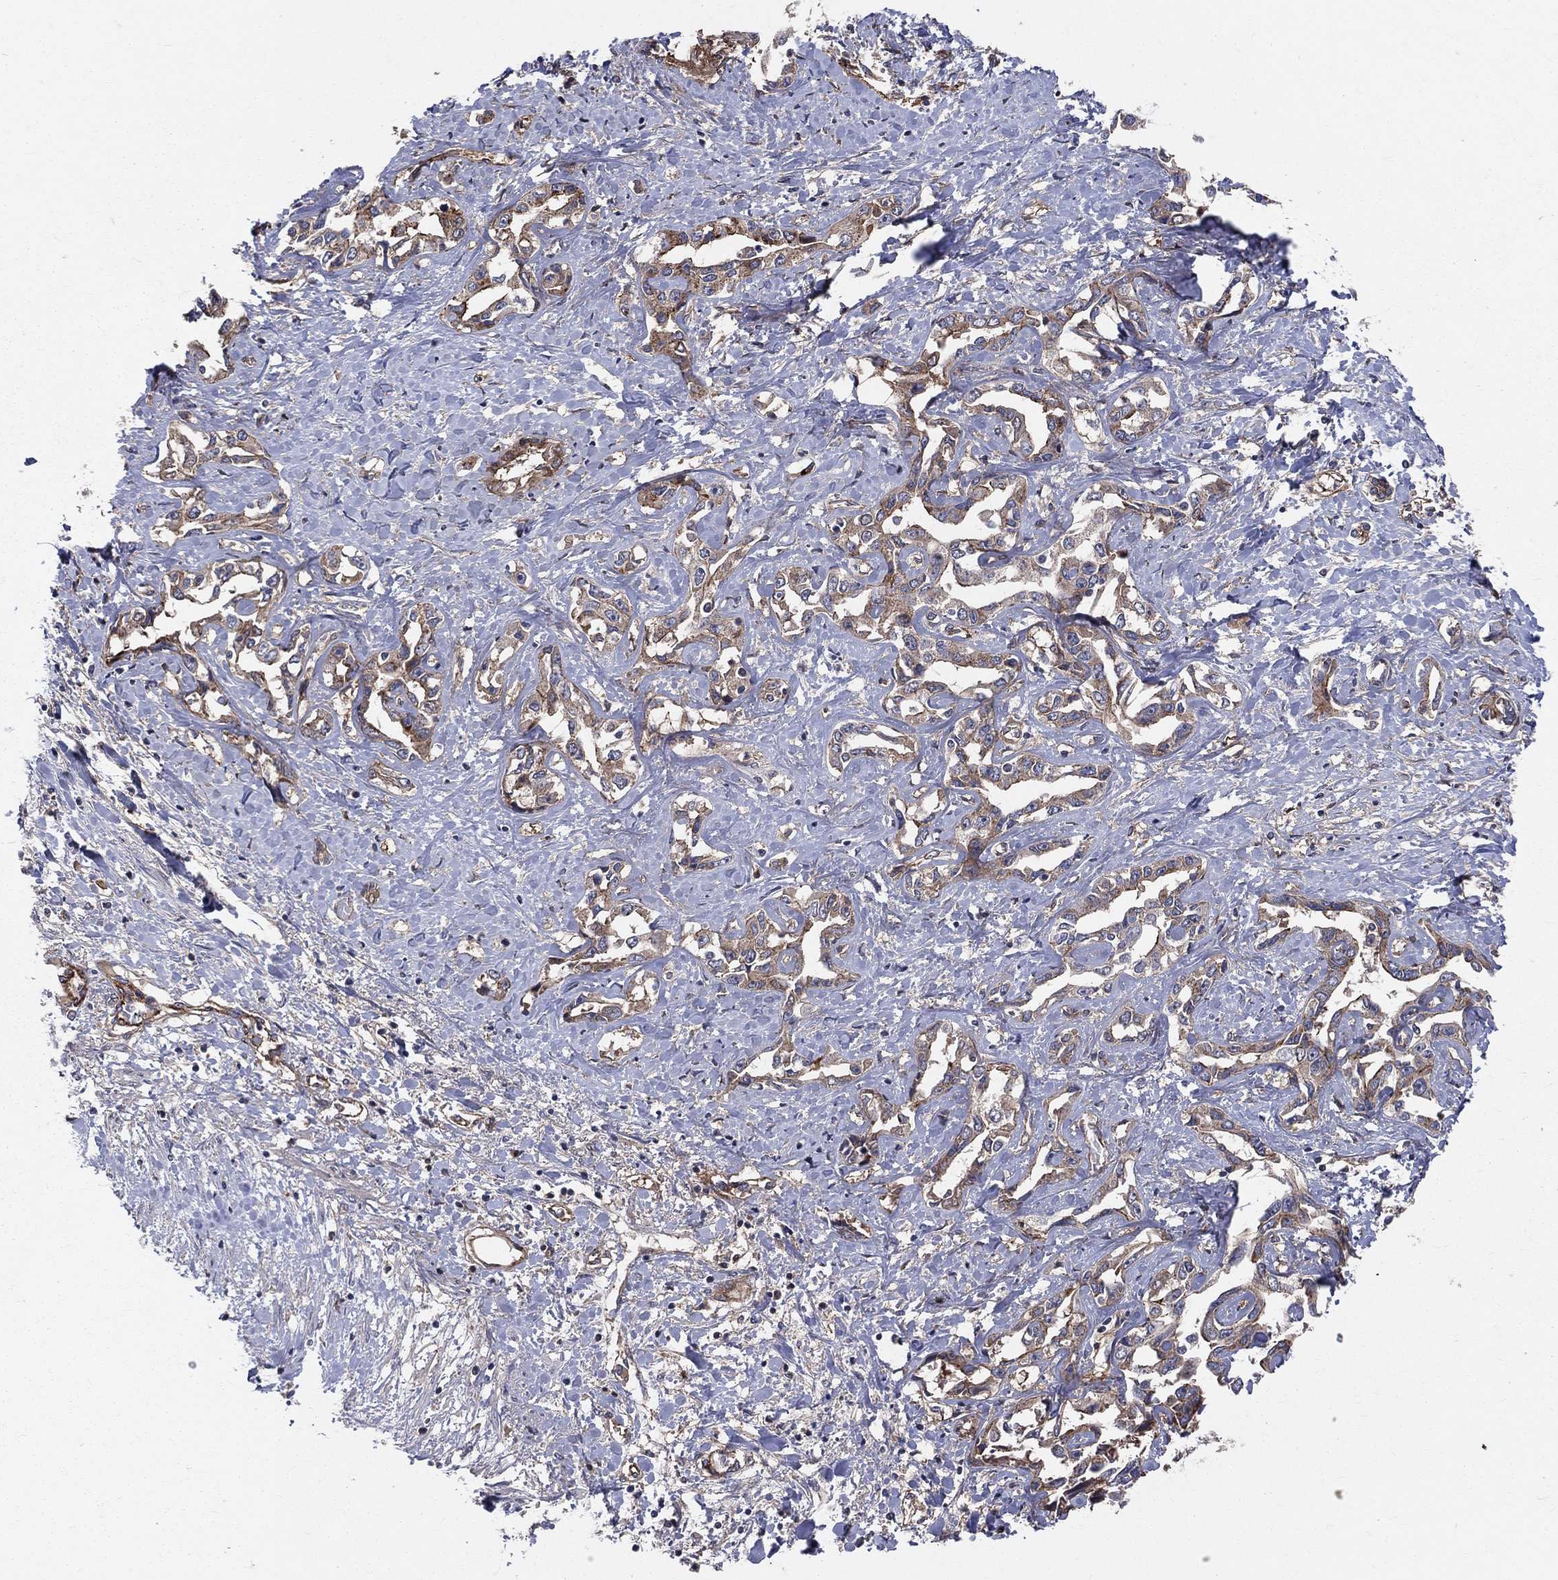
{"staining": {"intensity": "moderate", "quantity": ">75%", "location": "cytoplasmic/membranous"}, "tissue": "liver cancer", "cell_type": "Tumor cells", "image_type": "cancer", "snomed": [{"axis": "morphology", "description": "Cholangiocarcinoma"}, {"axis": "topography", "description": "Liver"}], "caption": "Immunohistochemistry photomicrograph of human cholangiocarcinoma (liver) stained for a protein (brown), which exhibits medium levels of moderate cytoplasmic/membranous expression in approximately >75% of tumor cells.", "gene": "ENTPD1", "patient": {"sex": "male", "age": 59}}